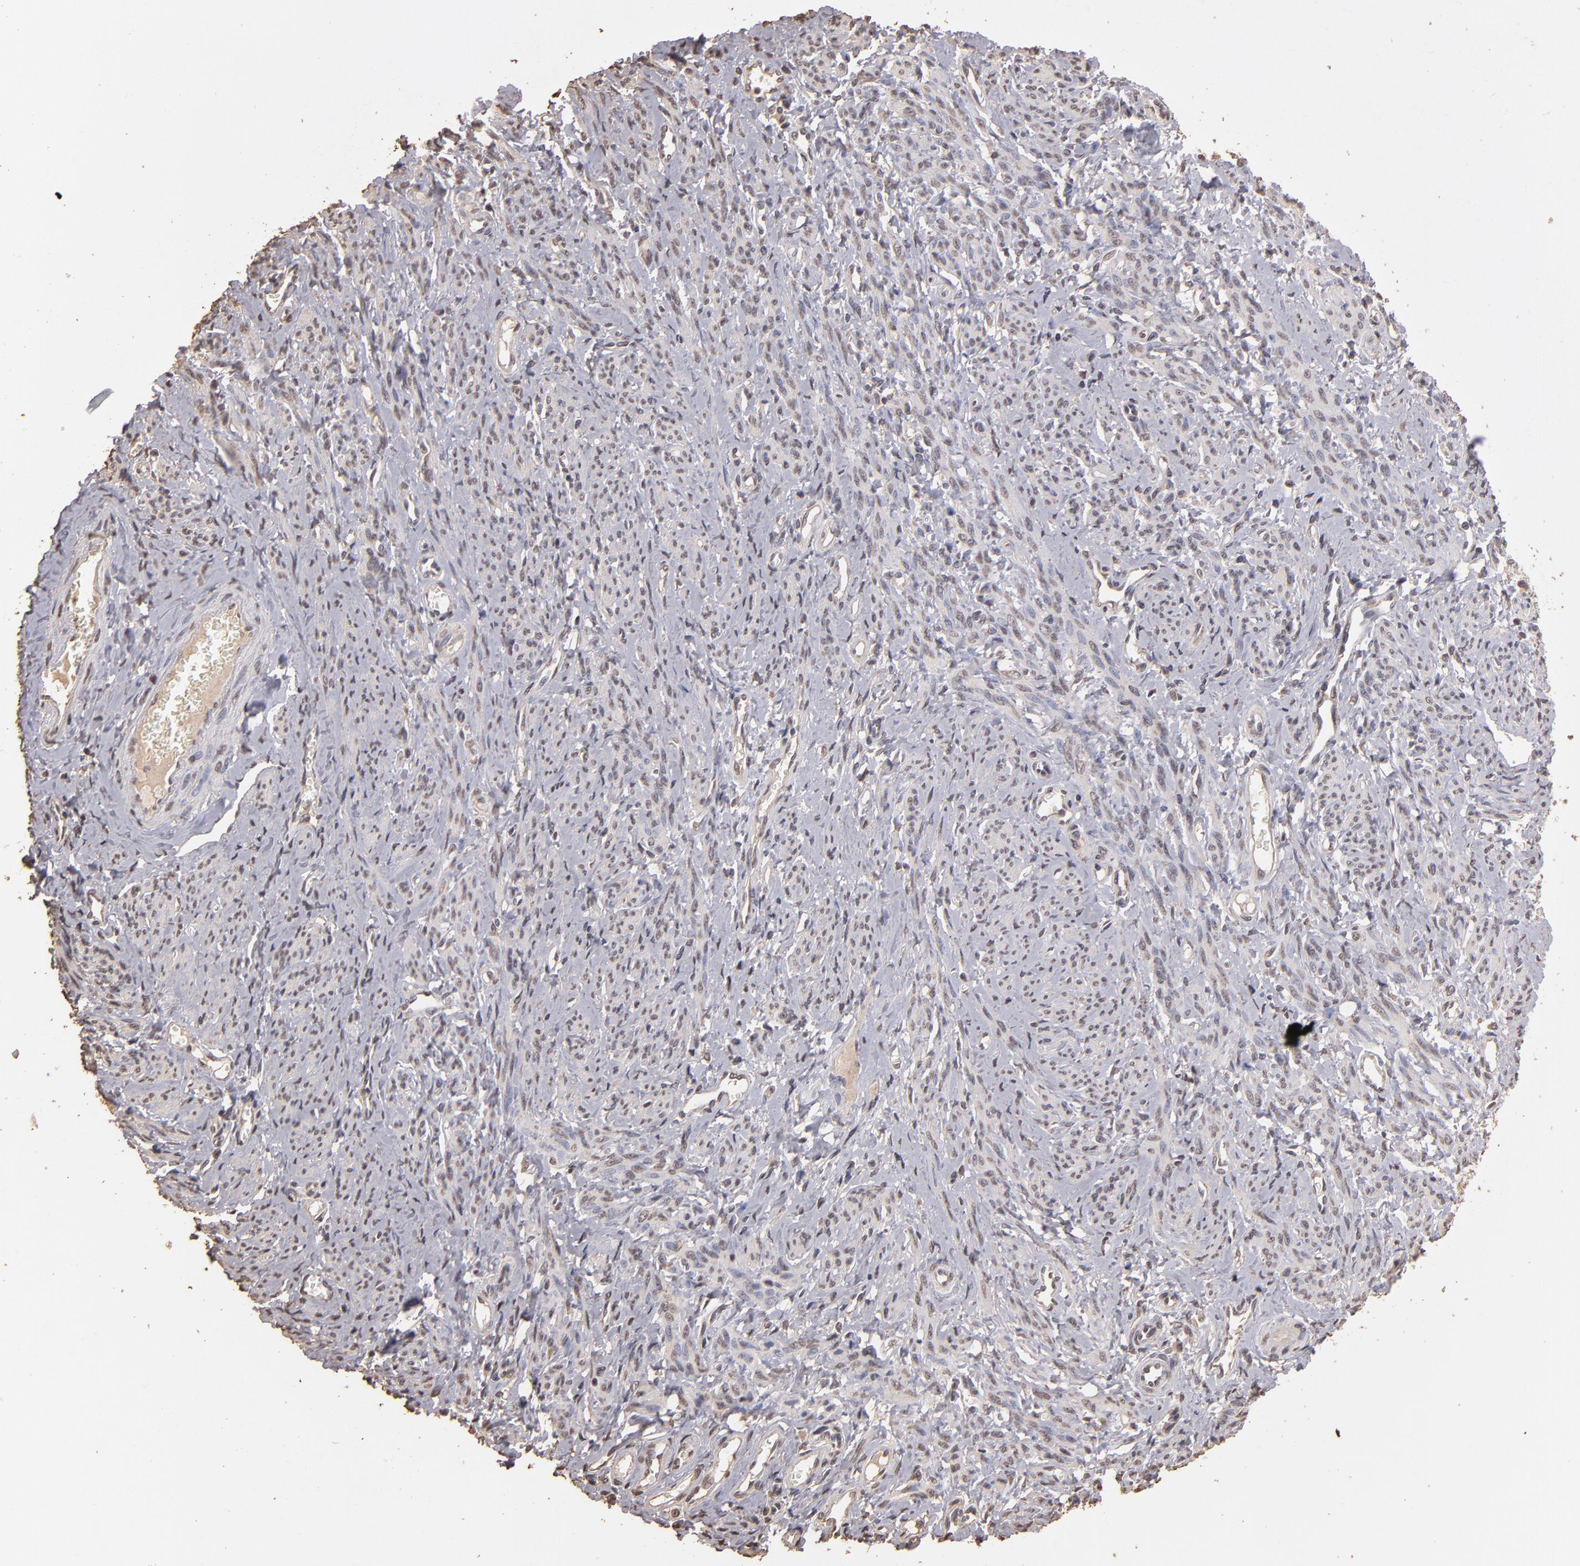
{"staining": {"intensity": "weak", "quantity": "25%-75%", "location": "cytoplasmic/membranous"}, "tissue": "smooth muscle", "cell_type": "Smooth muscle cells", "image_type": "normal", "snomed": [{"axis": "morphology", "description": "Normal tissue, NOS"}, {"axis": "topography", "description": "Cervix"}, {"axis": "topography", "description": "Endometrium"}], "caption": "High-magnification brightfield microscopy of benign smooth muscle stained with DAB (brown) and counterstained with hematoxylin (blue). smooth muscle cells exhibit weak cytoplasmic/membranous expression is identified in about25%-75% of cells.", "gene": "OPHN1", "patient": {"sex": "female", "age": 65}}